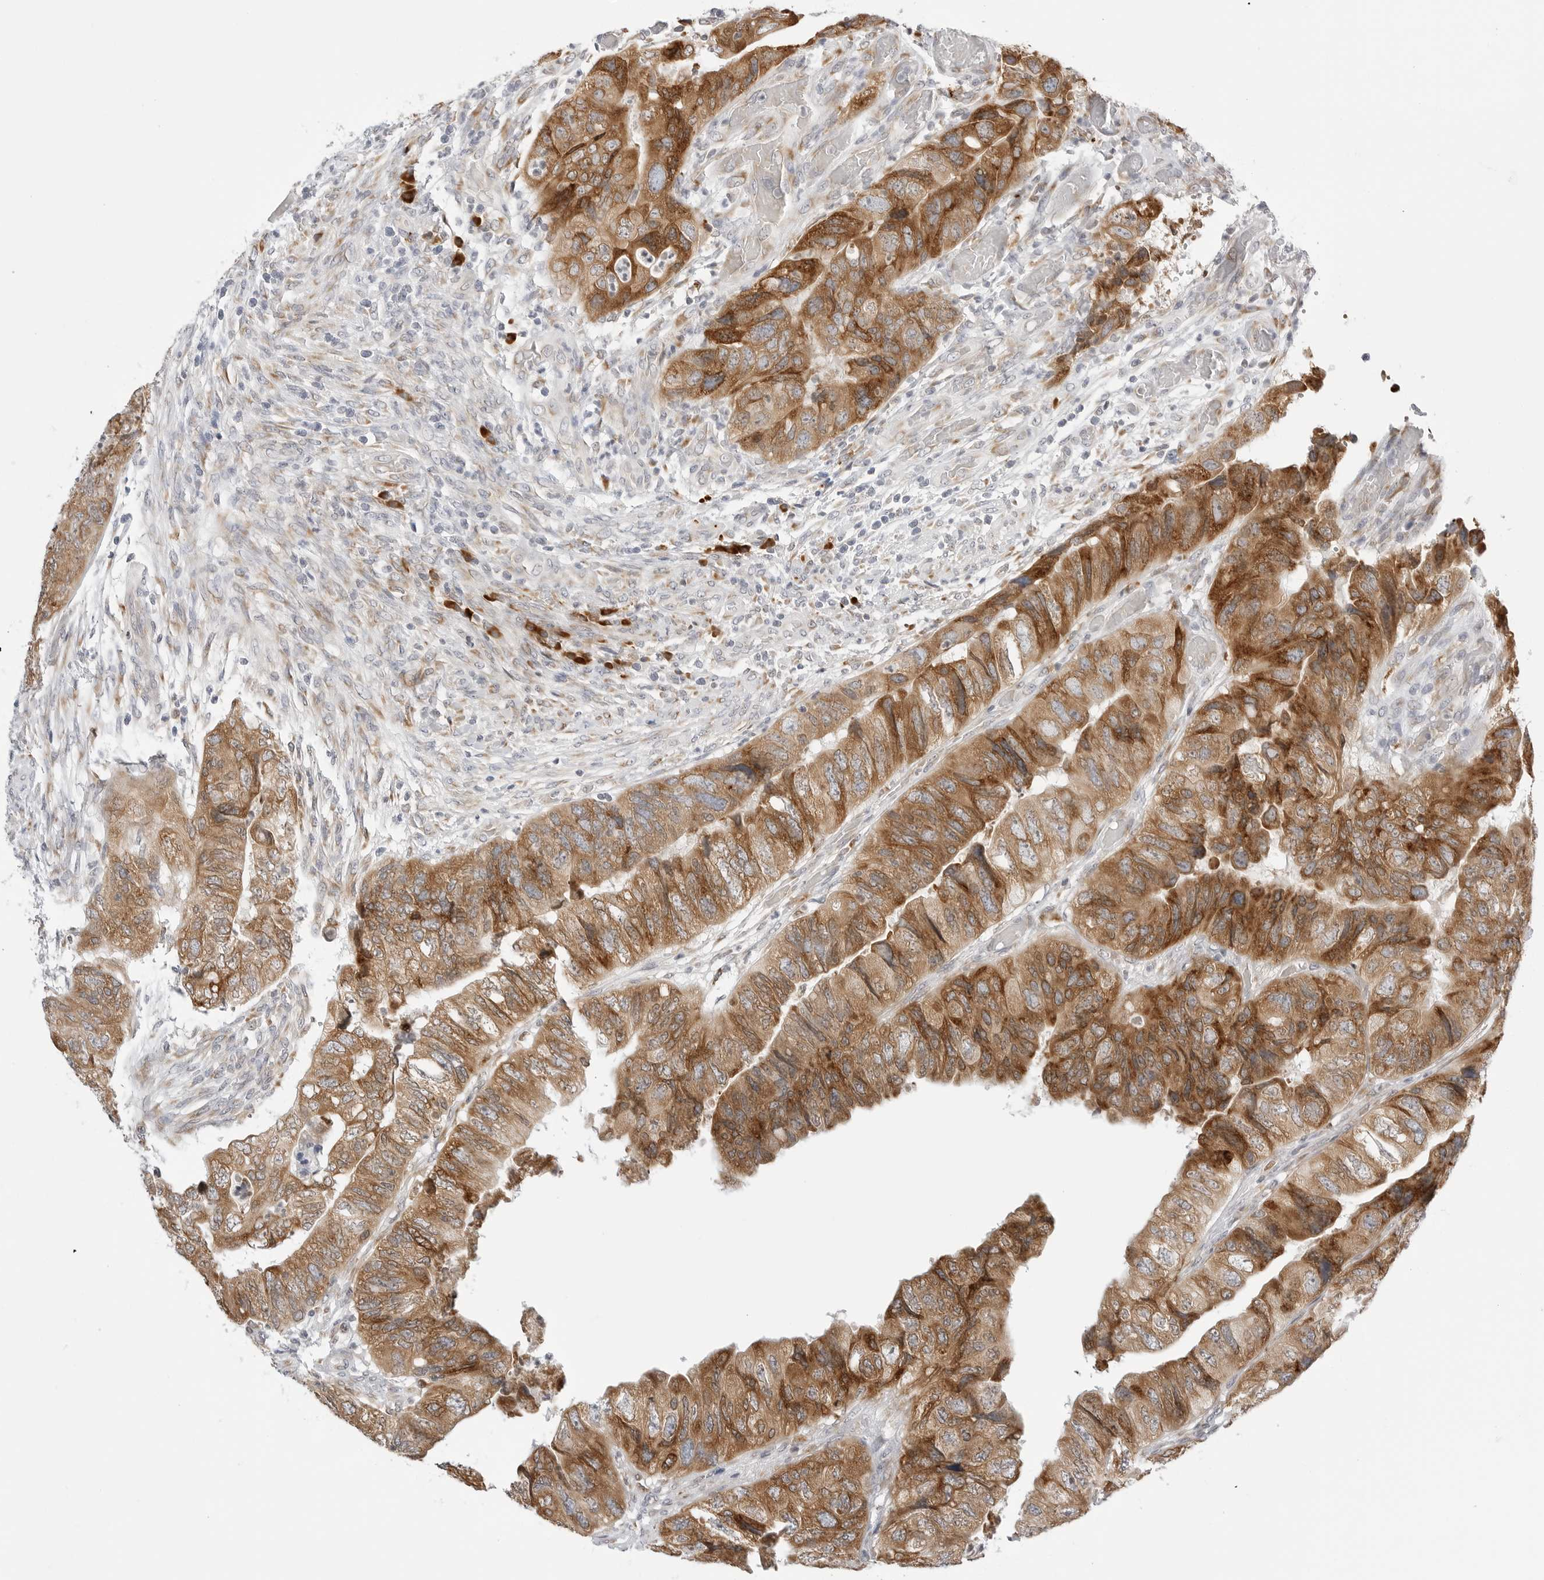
{"staining": {"intensity": "moderate", "quantity": ">75%", "location": "cytoplasmic/membranous"}, "tissue": "colorectal cancer", "cell_type": "Tumor cells", "image_type": "cancer", "snomed": [{"axis": "morphology", "description": "Adenocarcinoma, NOS"}, {"axis": "topography", "description": "Rectum"}], "caption": "Moderate cytoplasmic/membranous expression for a protein is seen in about >75% of tumor cells of colorectal cancer using immunohistochemistry (IHC).", "gene": "RPN1", "patient": {"sex": "male", "age": 63}}